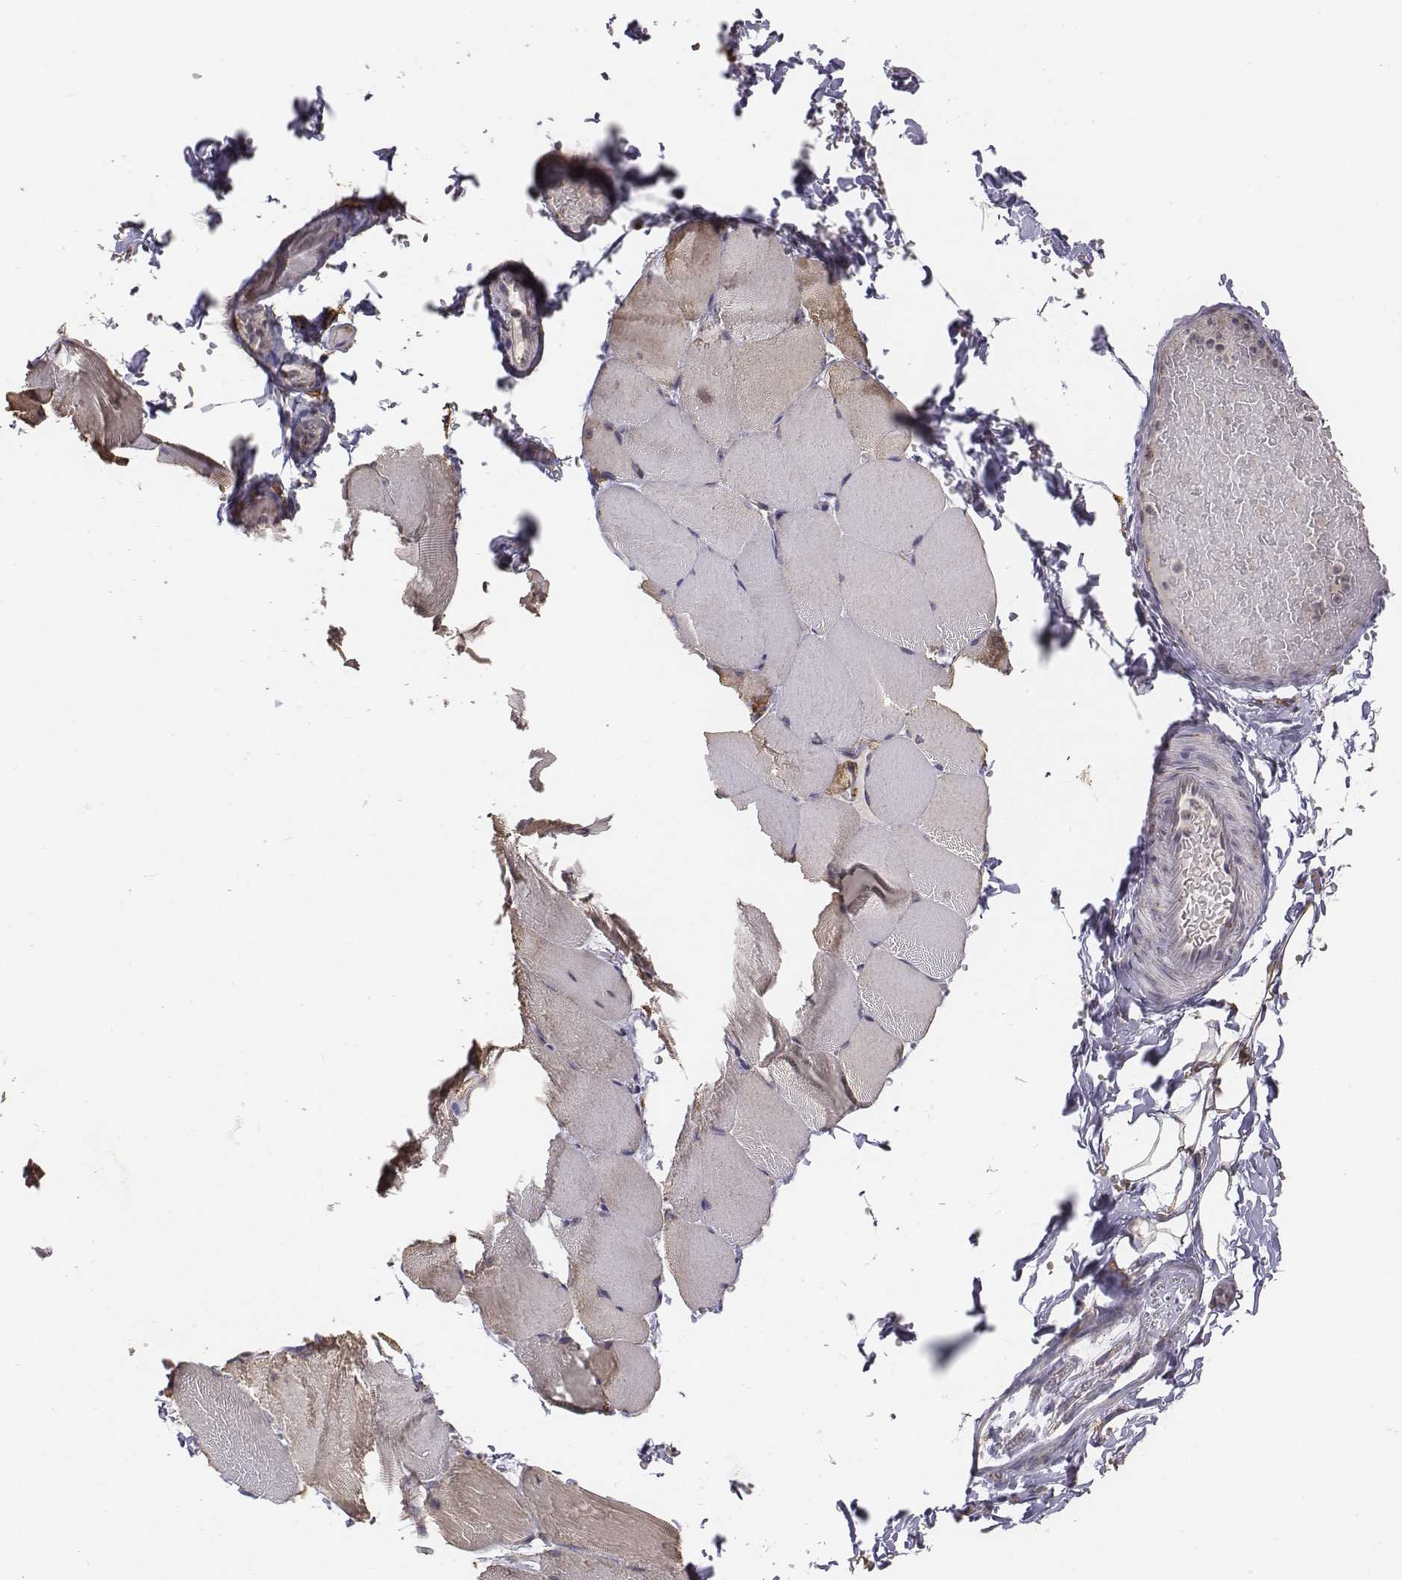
{"staining": {"intensity": "weak", "quantity": "<25%", "location": "cytoplasmic/membranous"}, "tissue": "skeletal muscle", "cell_type": "Myocytes", "image_type": "normal", "snomed": [{"axis": "morphology", "description": "Normal tissue, NOS"}, {"axis": "topography", "description": "Skeletal muscle"}], "caption": "Immunohistochemical staining of normal skeletal muscle exhibits no significant expression in myocytes.", "gene": "AP1B1", "patient": {"sex": "female", "age": 37}}